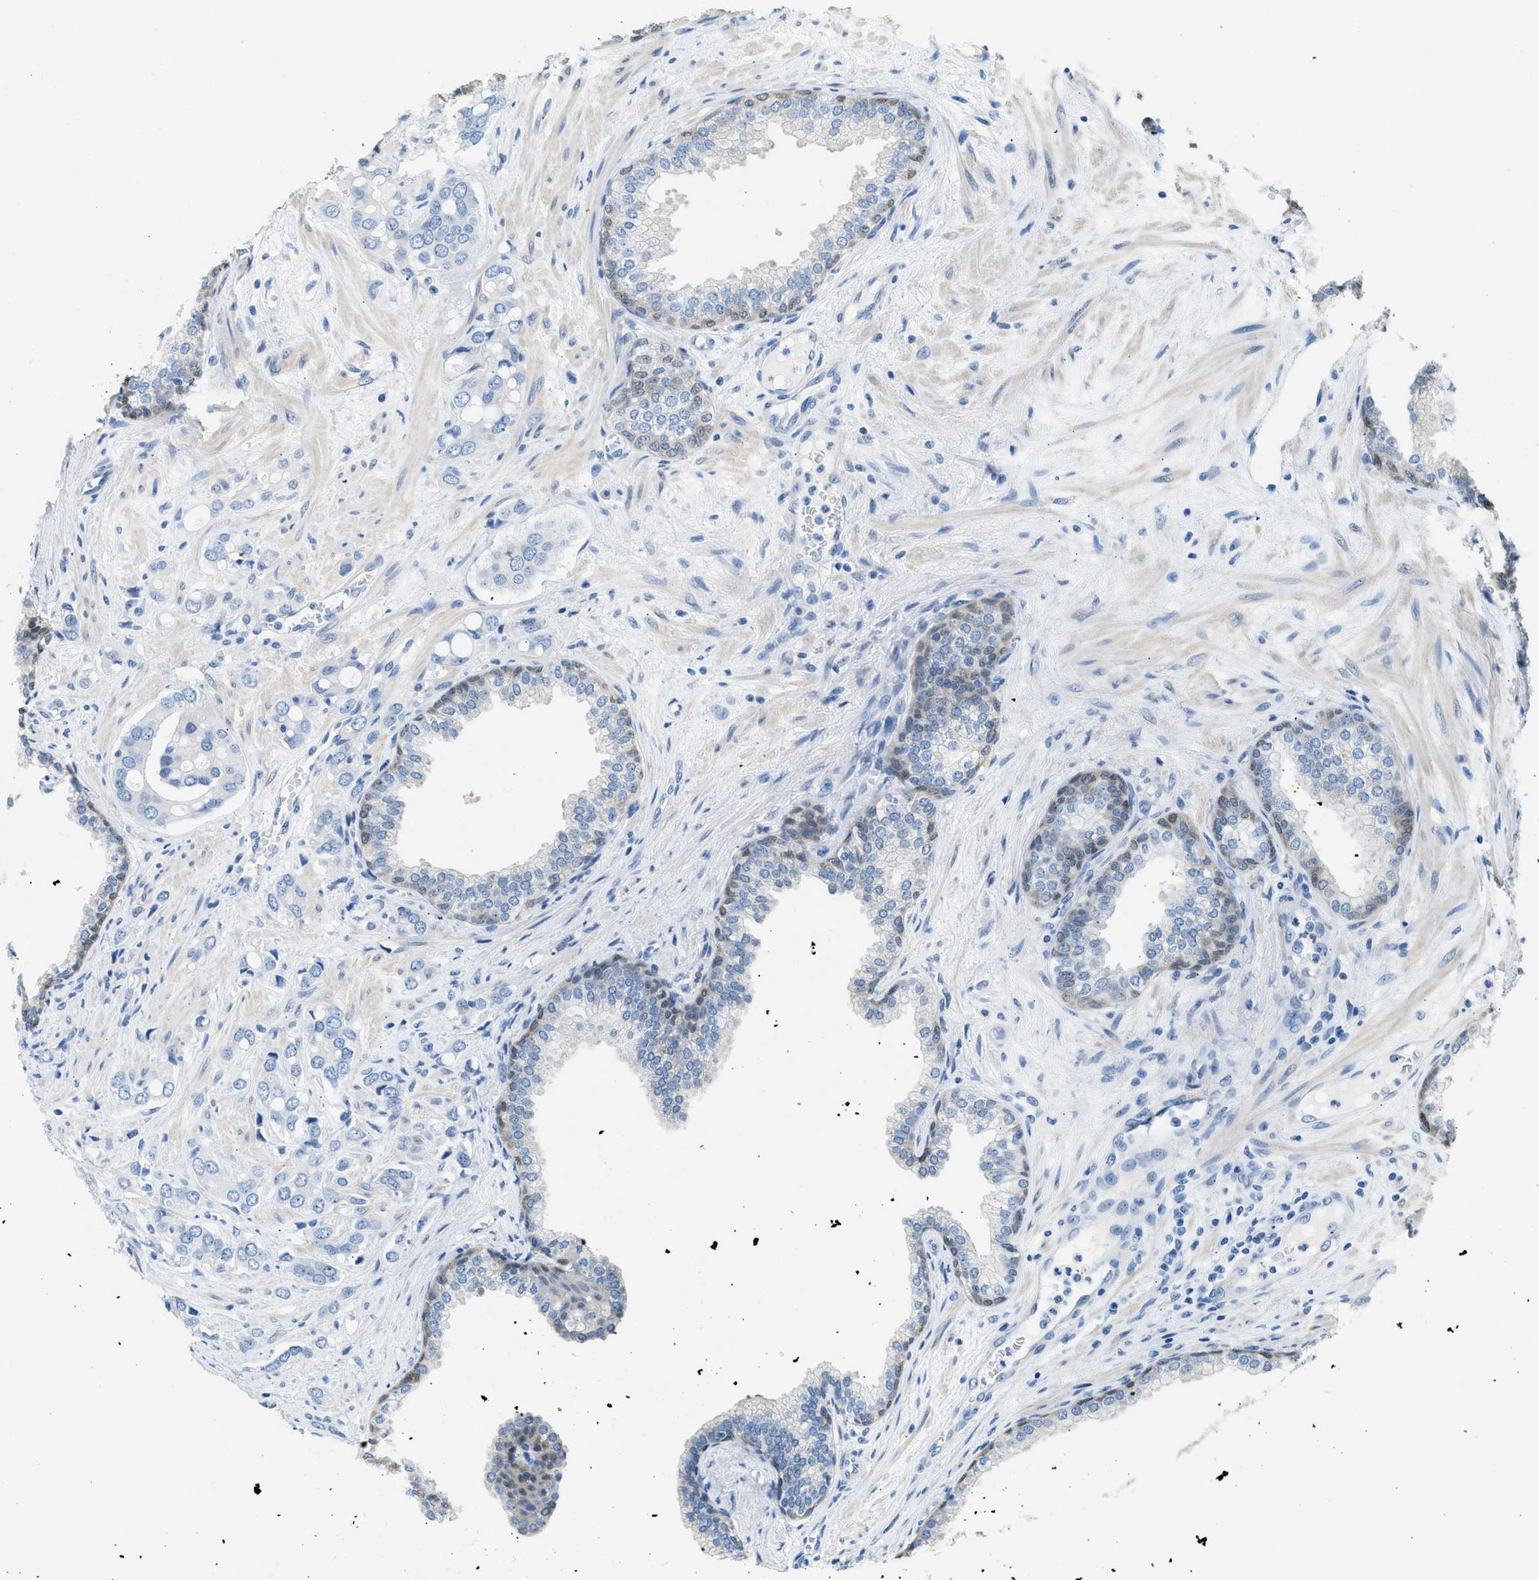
{"staining": {"intensity": "negative", "quantity": "none", "location": "none"}, "tissue": "prostate cancer", "cell_type": "Tumor cells", "image_type": "cancer", "snomed": [{"axis": "morphology", "description": "Adenocarcinoma, High grade"}, {"axis": "topography", "description": "Prostate"}], "caption": "Prostate cancer stained for a protein using immunohistochemistry (IHC) demonstrates no staining tumor cells.", "gene": "SPAM1", "patient": {"sex": "male", "age": 52}}